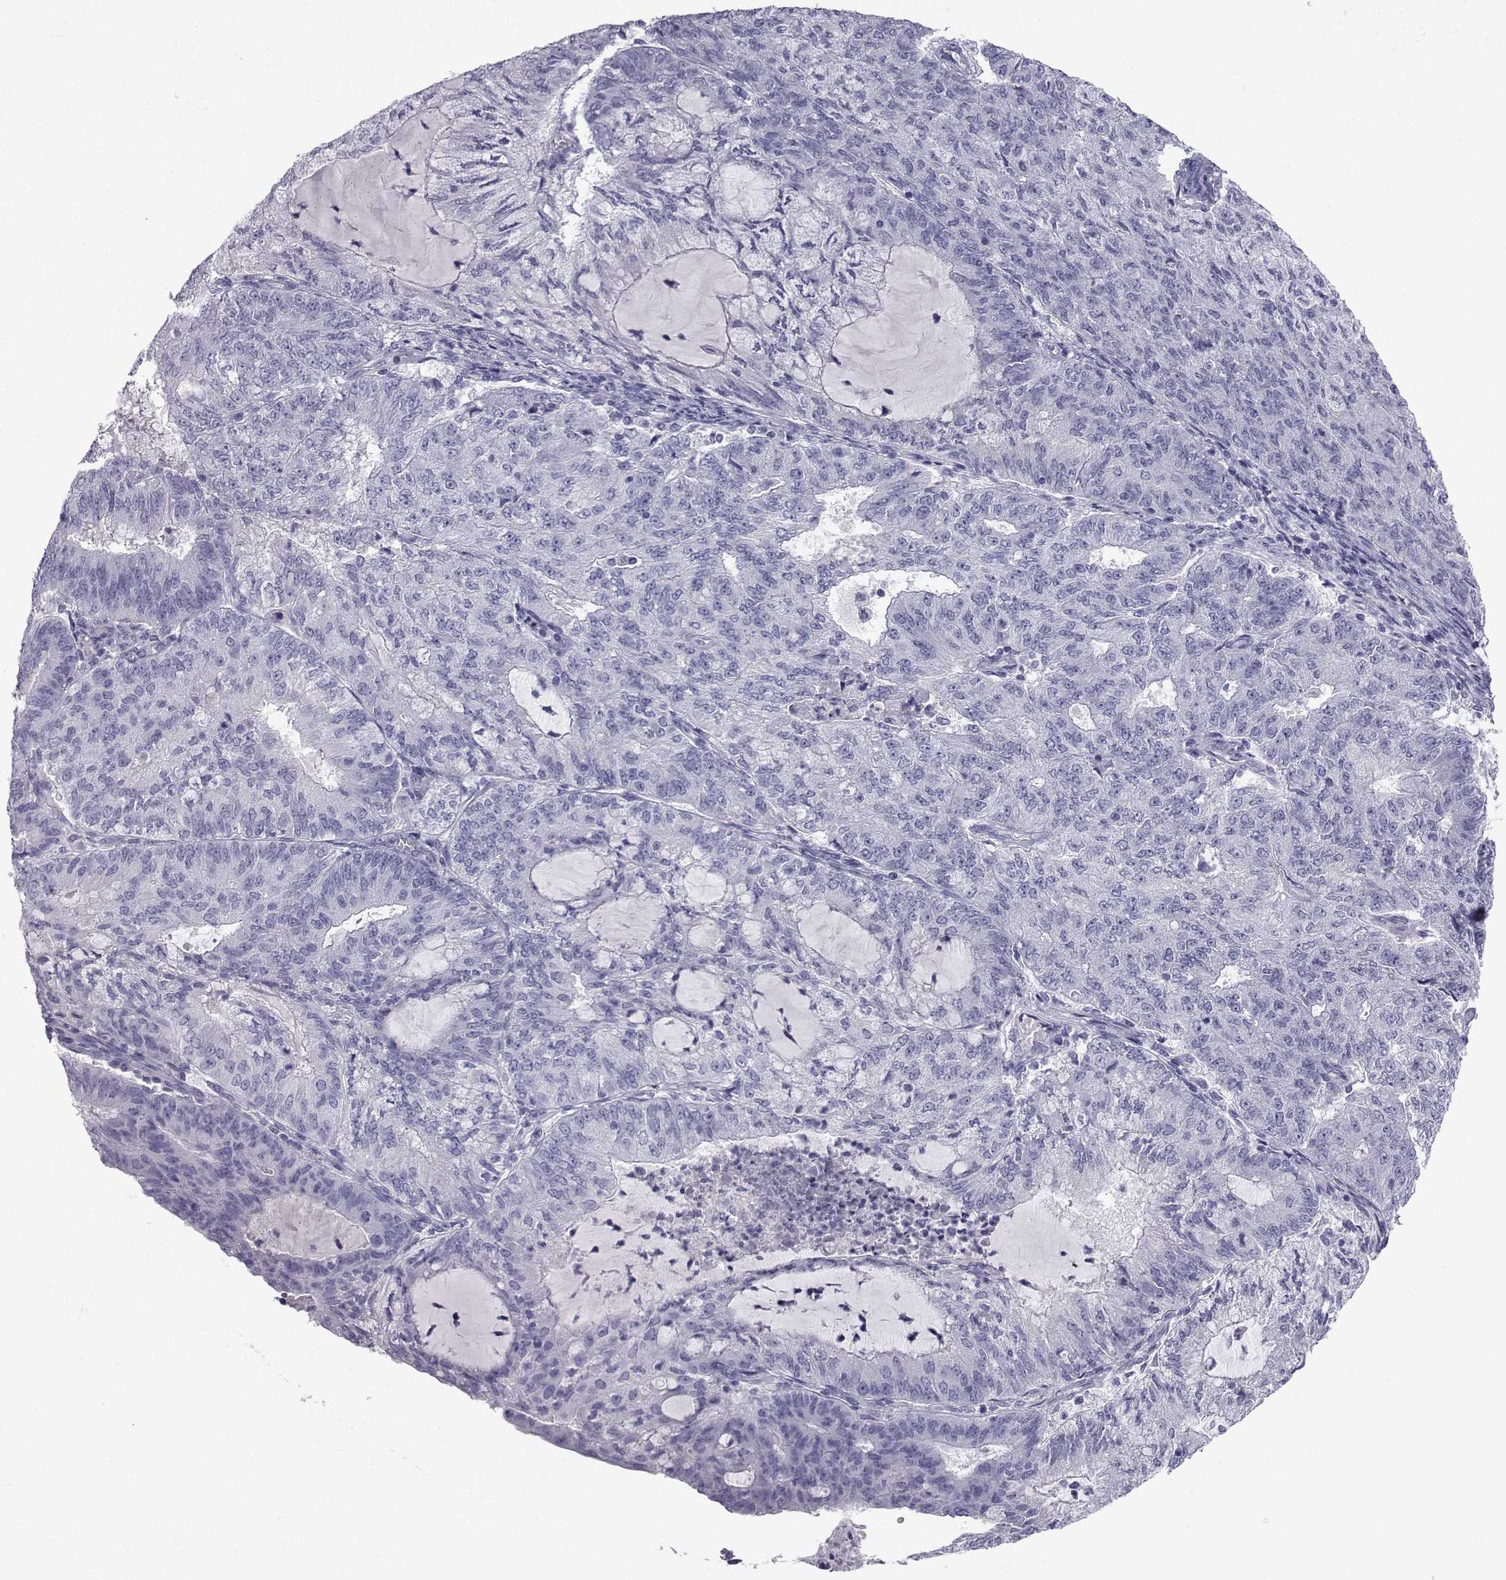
{"staining": {"intensity": "negative", "quantity": "none", "location": "none"}, "tissue": "endometrial cancer", "cell_type": "Tumor cells", "image_type": "cancer", "snomed": [{"axis": "morphology", "description": "Adenocarcinoma, NOS"}, {"axis": "topography", "description": "Endometrium"}], "caption": "An IHC histopathology image of endometrial cancer (adenocarcinoma) is shown. There is no staining in tumor cells of endometrial cancer (adenocarcinoma).", "gene": "PCSK1N", "patient": {"sex": "female", "age": 82}}